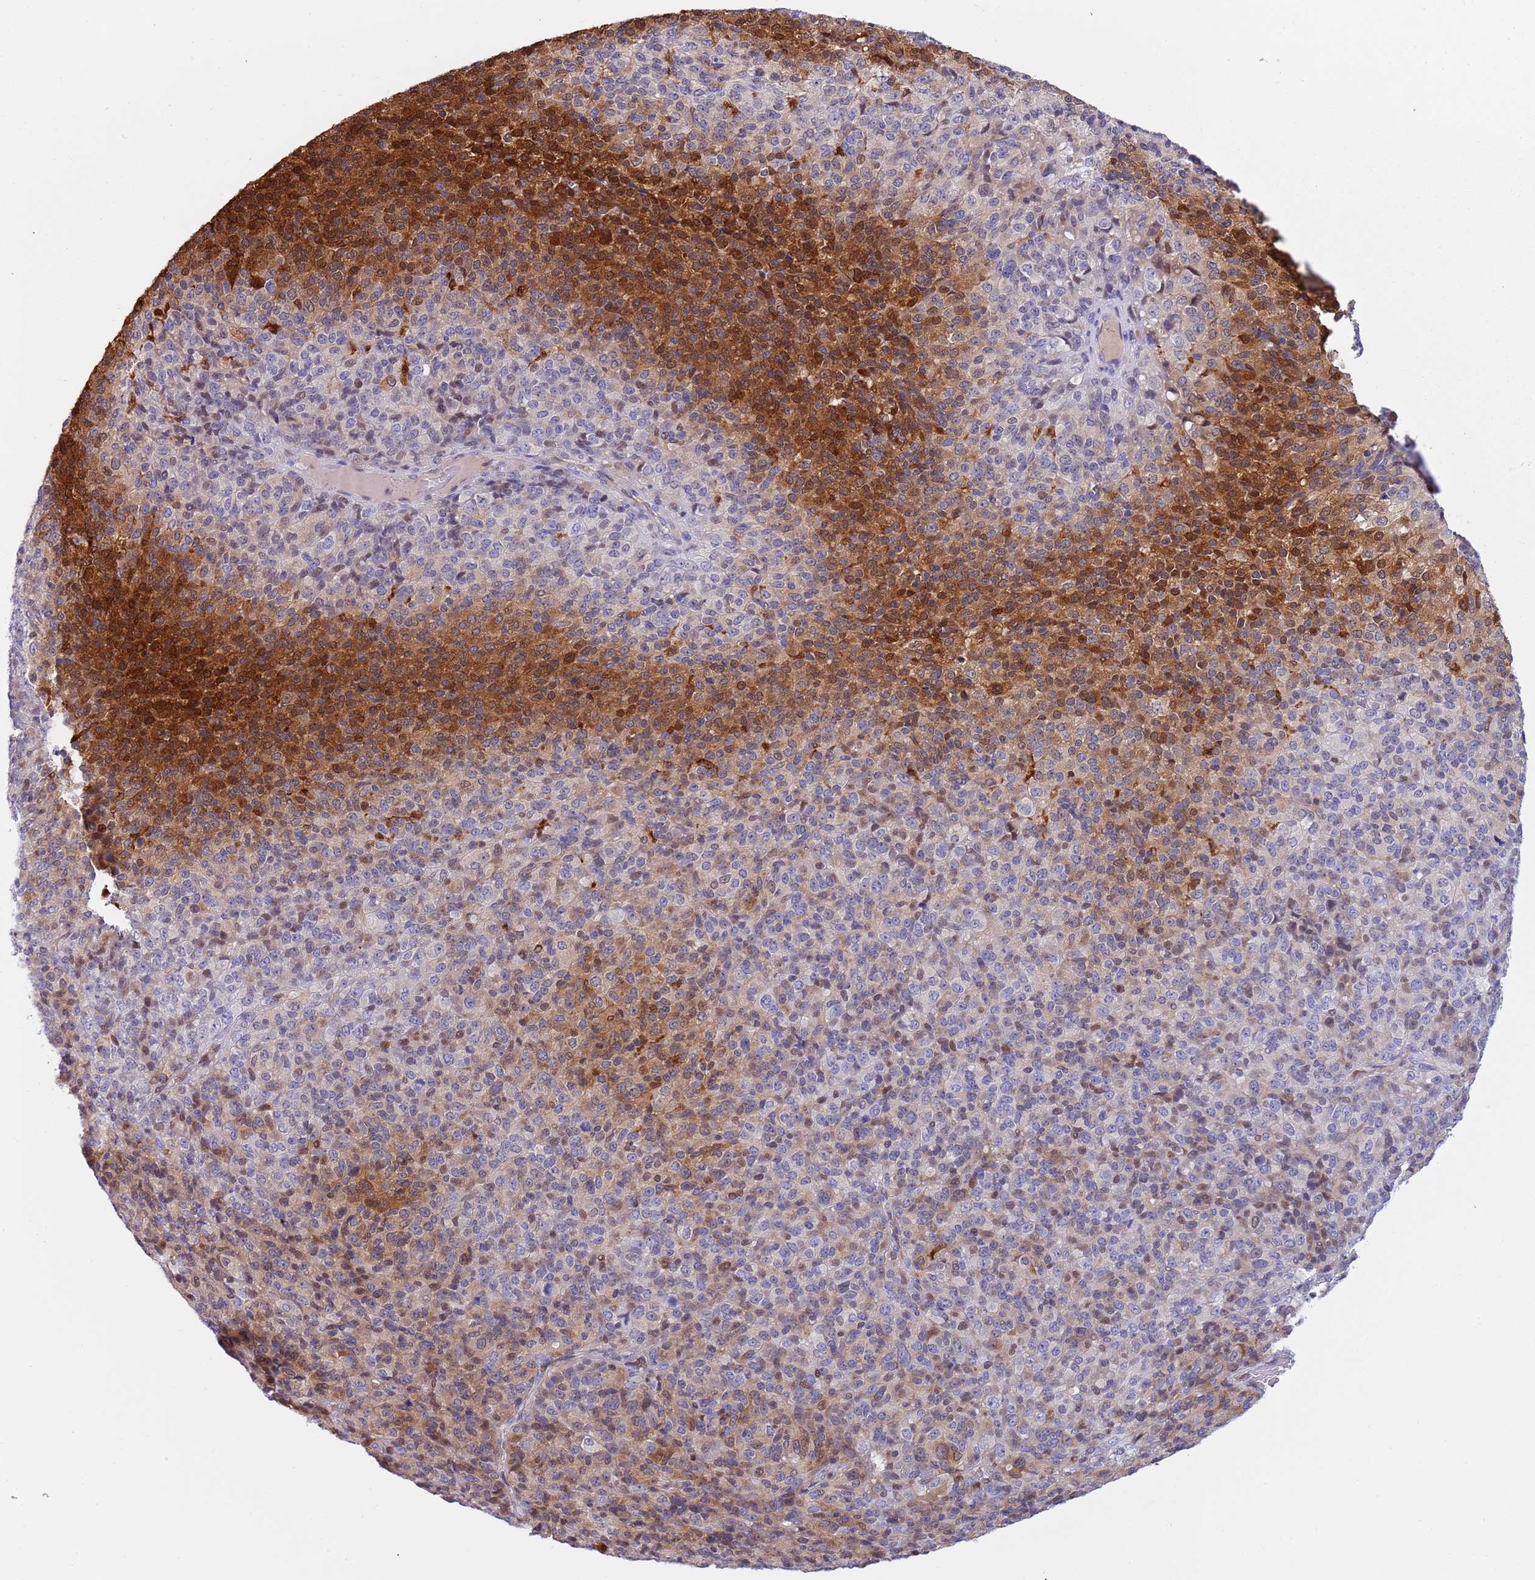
{"staining": {"intensity": "moderate", "quantity": "<25%", "location": "cytoplasmic/membranous,nuclear"}, "tissue": "melanoma", "cell_type": "Tumor cells", "image_type": "cancer", "snomed": [{"axis": "morphology", "description": "Malignant melanoma, Metastatic site"}, {"axis": "topography", "description": "Brain"}], "caption": "Malignant melanoma (metastatic site) stained with a protein marker exhibits moderate staining in tumor cells.", "gene": "NBPF6", "patient": {"sex": "female", "age": 56}}